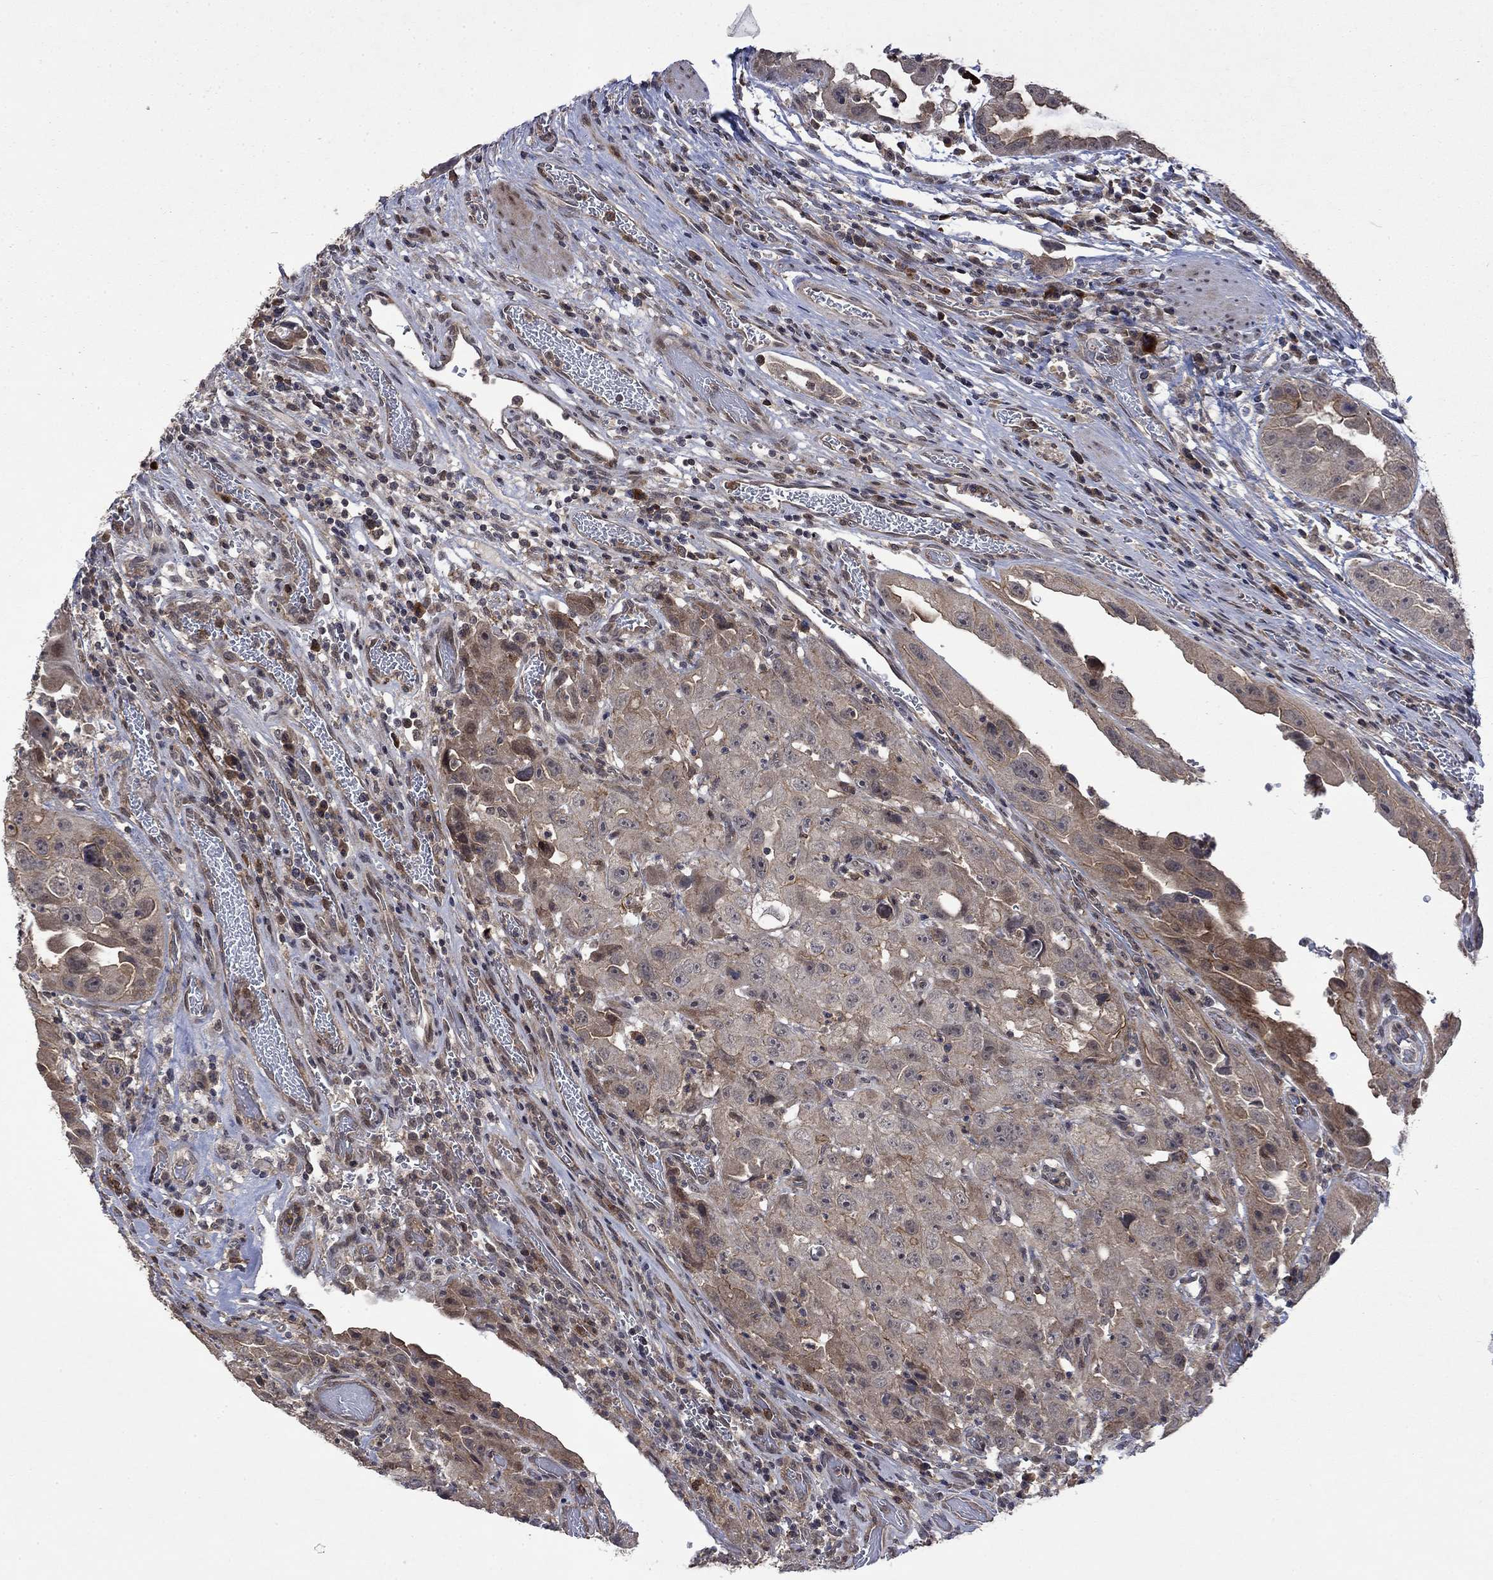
{"staining": {"intensity": "weak", "quantity": "25%-75%", "location": "cytoplasmic/membranous"}, "tissue": "urothelial cancer", "cell_type": "Tumor cells", "image_type": "cancer", "snomed": [{"axis": "morphology", "description": "Urothelial carcinoma, High grade"}, {"axis": "topography", "description": "Urinary bladder"}], "caption": "The image reveals immunohistochemical staining of high-grade urothelial carcinoma. There is weak cytoplasmic/membranous expression is present in approximately 25%-75% of tumor cells.", "gene": "PPP1R9A", "patient": {"sex": "female", "age": 41}}